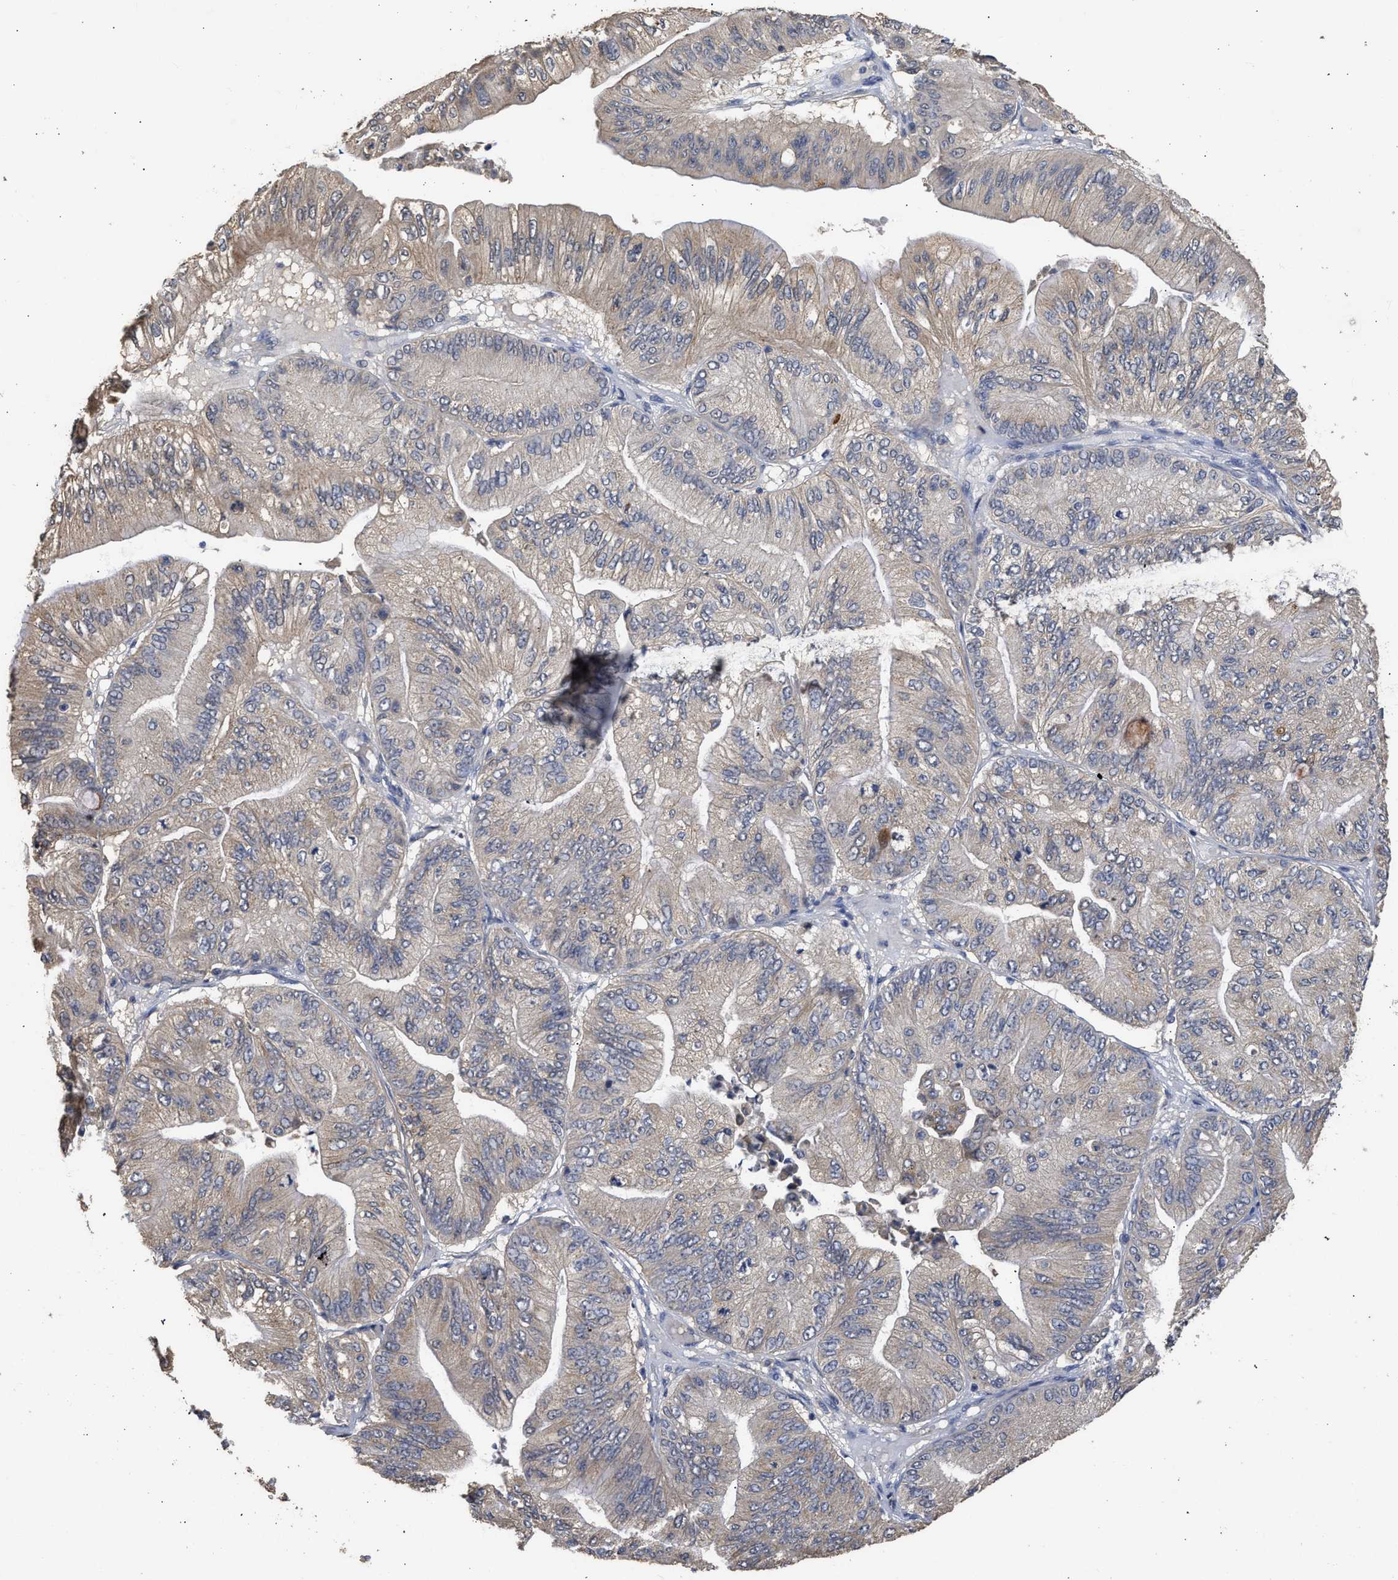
{"staining": {"intensity": "weak", "quantity": "25%-75%", "location": "cytoplasmic/membranous"}, "tissue": "ovarian cancer", "cell_type": "Tumor cells", "image_type": "cancer", "snomed": [{"axis": "morphology", "description": "Cystadenocarcinoma, mucinous, NOS"}, {"axis": "topography", "description": "Ovary"}], "caption": "A low amount of weak cytoplasmic/membranous expression is seen in about 25%-75% of tumor cells in ovarian cancer (mucinous cystadenocarcinoma) tissue.", "gene": "SPINT2", "patient": {"sex": "female", "age": 61}}